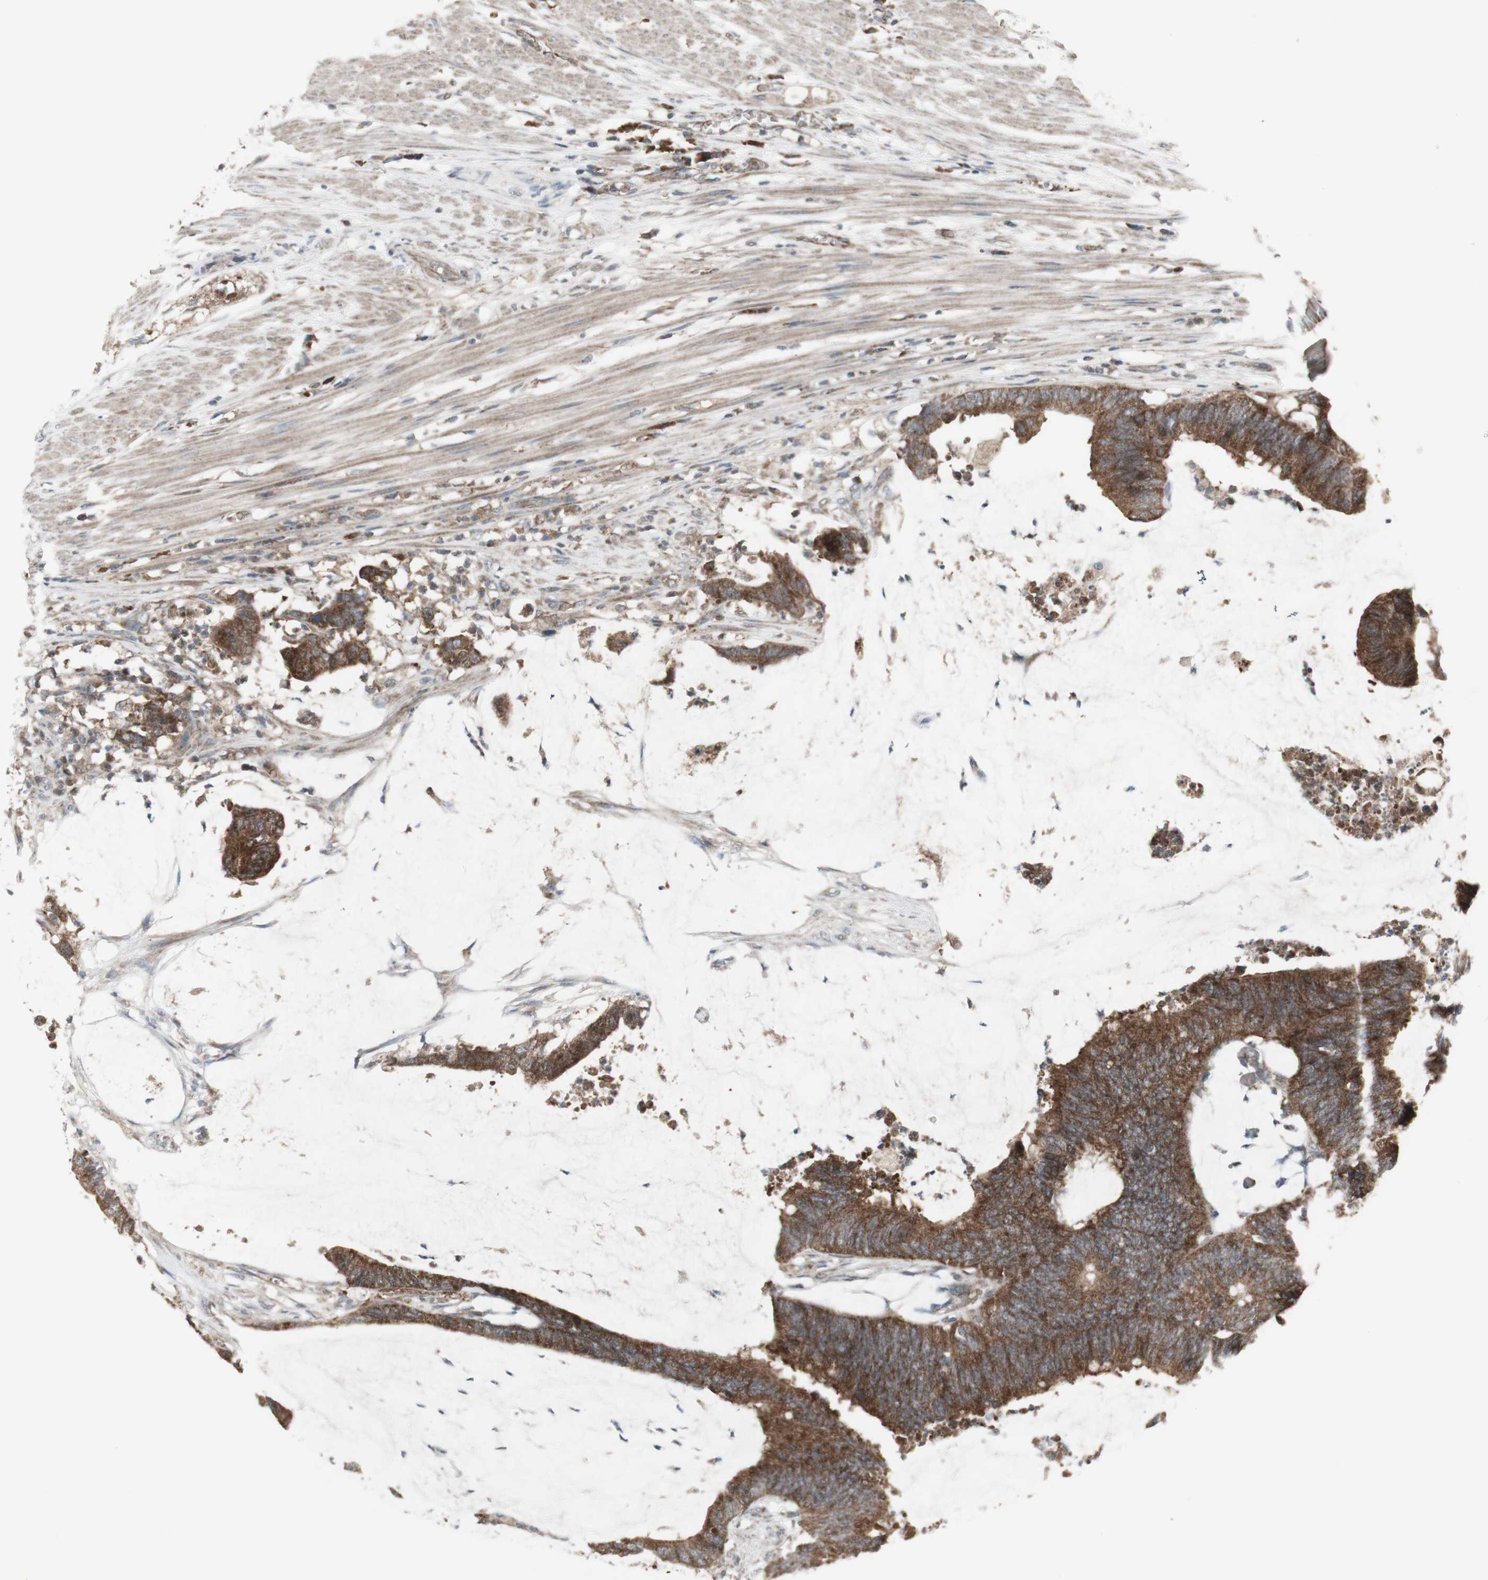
{"staining": {"intensity": "moderate", "quantity": ">75%", "location": "cytoplasmic/membranous"}, "tissue": "colorectal cancer", "cell_type": "Tumor cells", "image_type": "cancer", "snomed": [{"axis": "morphology", "description": "Adenocarcinoma, NOS"}, {"axis": "topography", "description": "Rectum"}], "caption": "An immunohistochemistry (IHC) image of neoplastic tissue is shown. Protein staining in brown highlights moderate cytoplasmic/membranous positivity in colorectal adenocarcinoma within tumor cells.", "gene": "SHC1", "patient": {"sex": "female", "age": 66}}